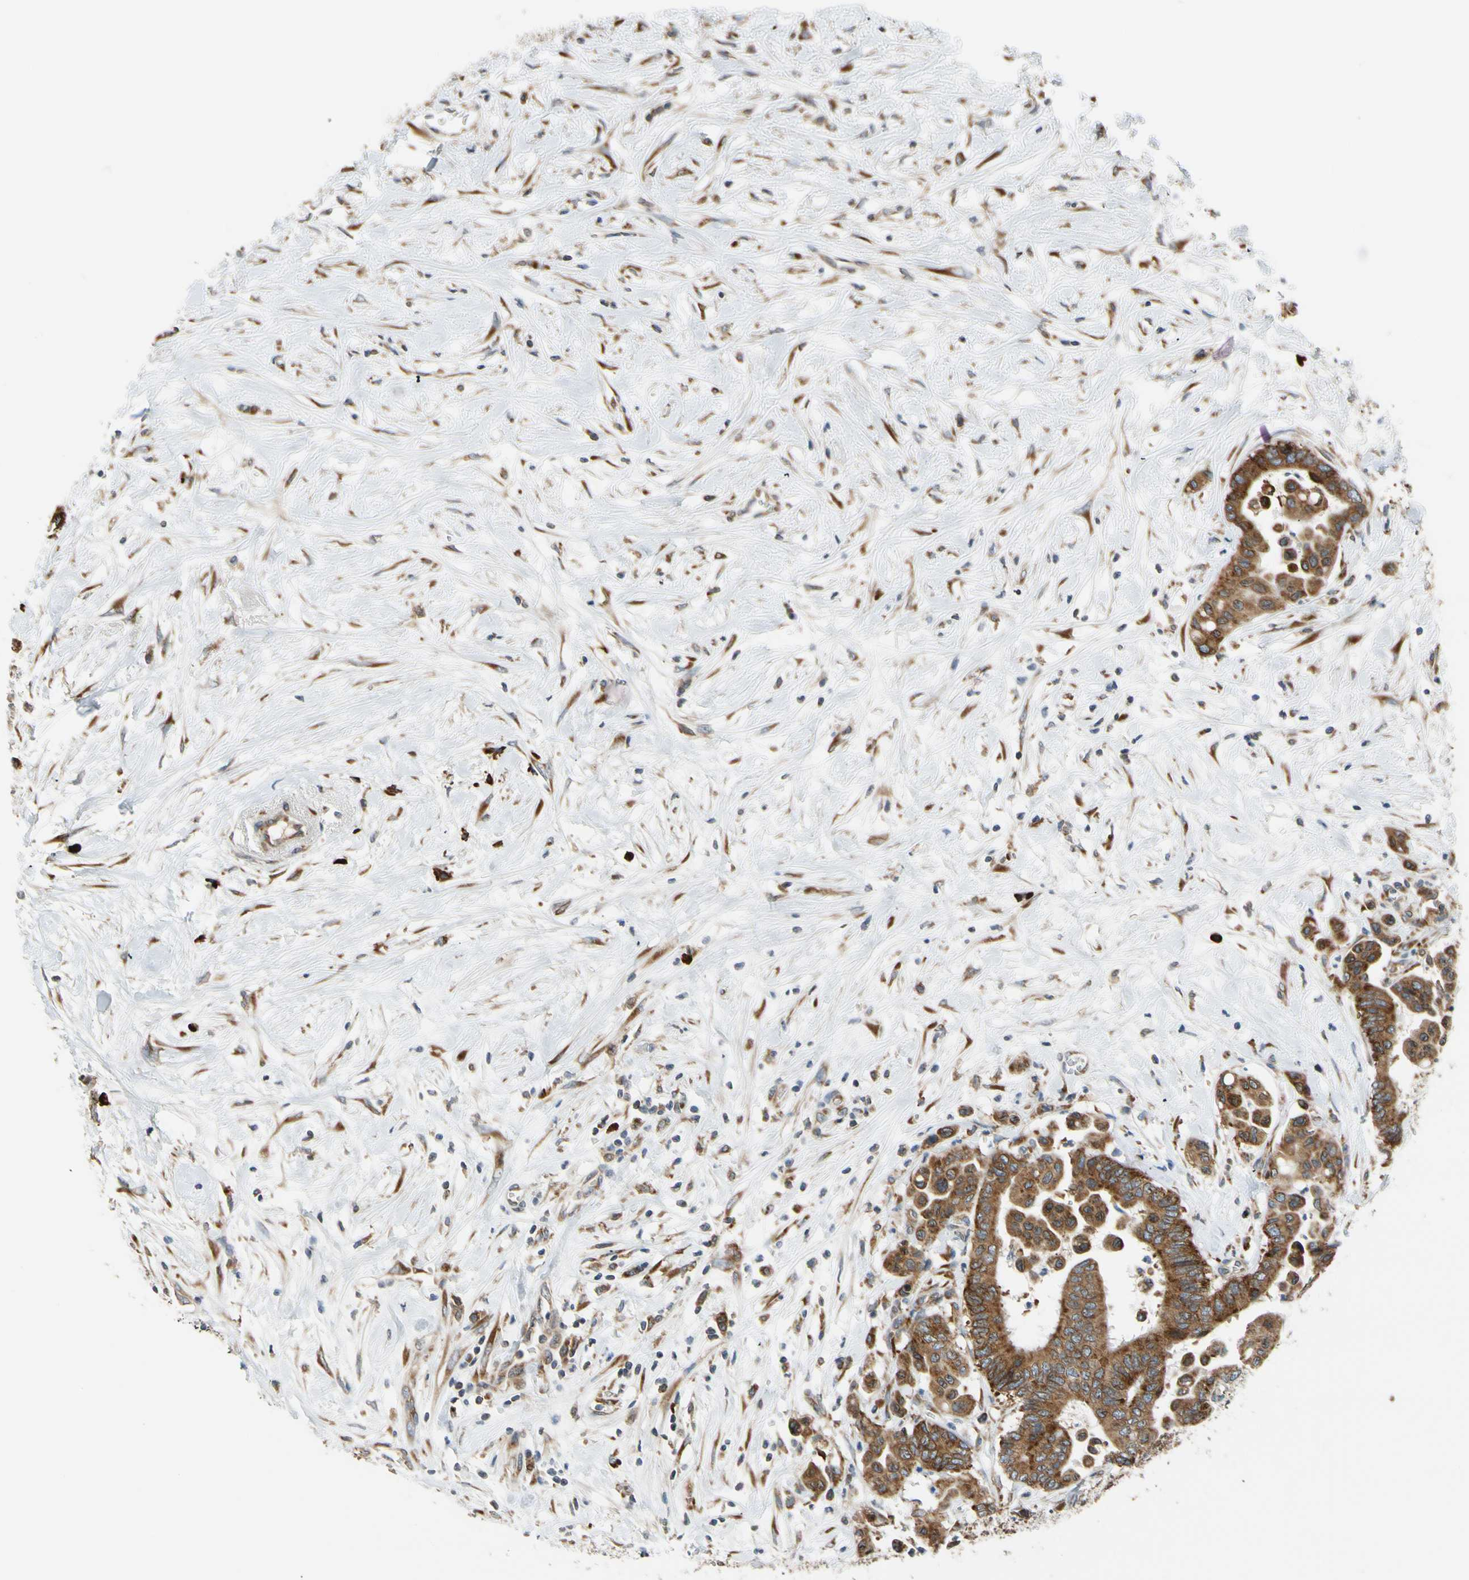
{"staining": {"intensity": "strong", "quantity": ">75%", "location": "cytoplasmic/membranous"}, "tissue": "colorectal cancer", "cell_type": "Tumor cells", "image_type": "cancer", "snomed": [{"axis": "morphology", "description": "Normal tissue, NOS"}, {"axis": "morphology", "description": "Adenocarcinoma, NOS"}, {"axis": "topography", "description": "Colon"}], "caption": "Tumor cells display strong cytoplasmic/membranous expression in about >75% of cells in colorectal cancer (adenocarcinoma).", "gene": "RPN2", "patient": {"sex": "male", "age": 82}}